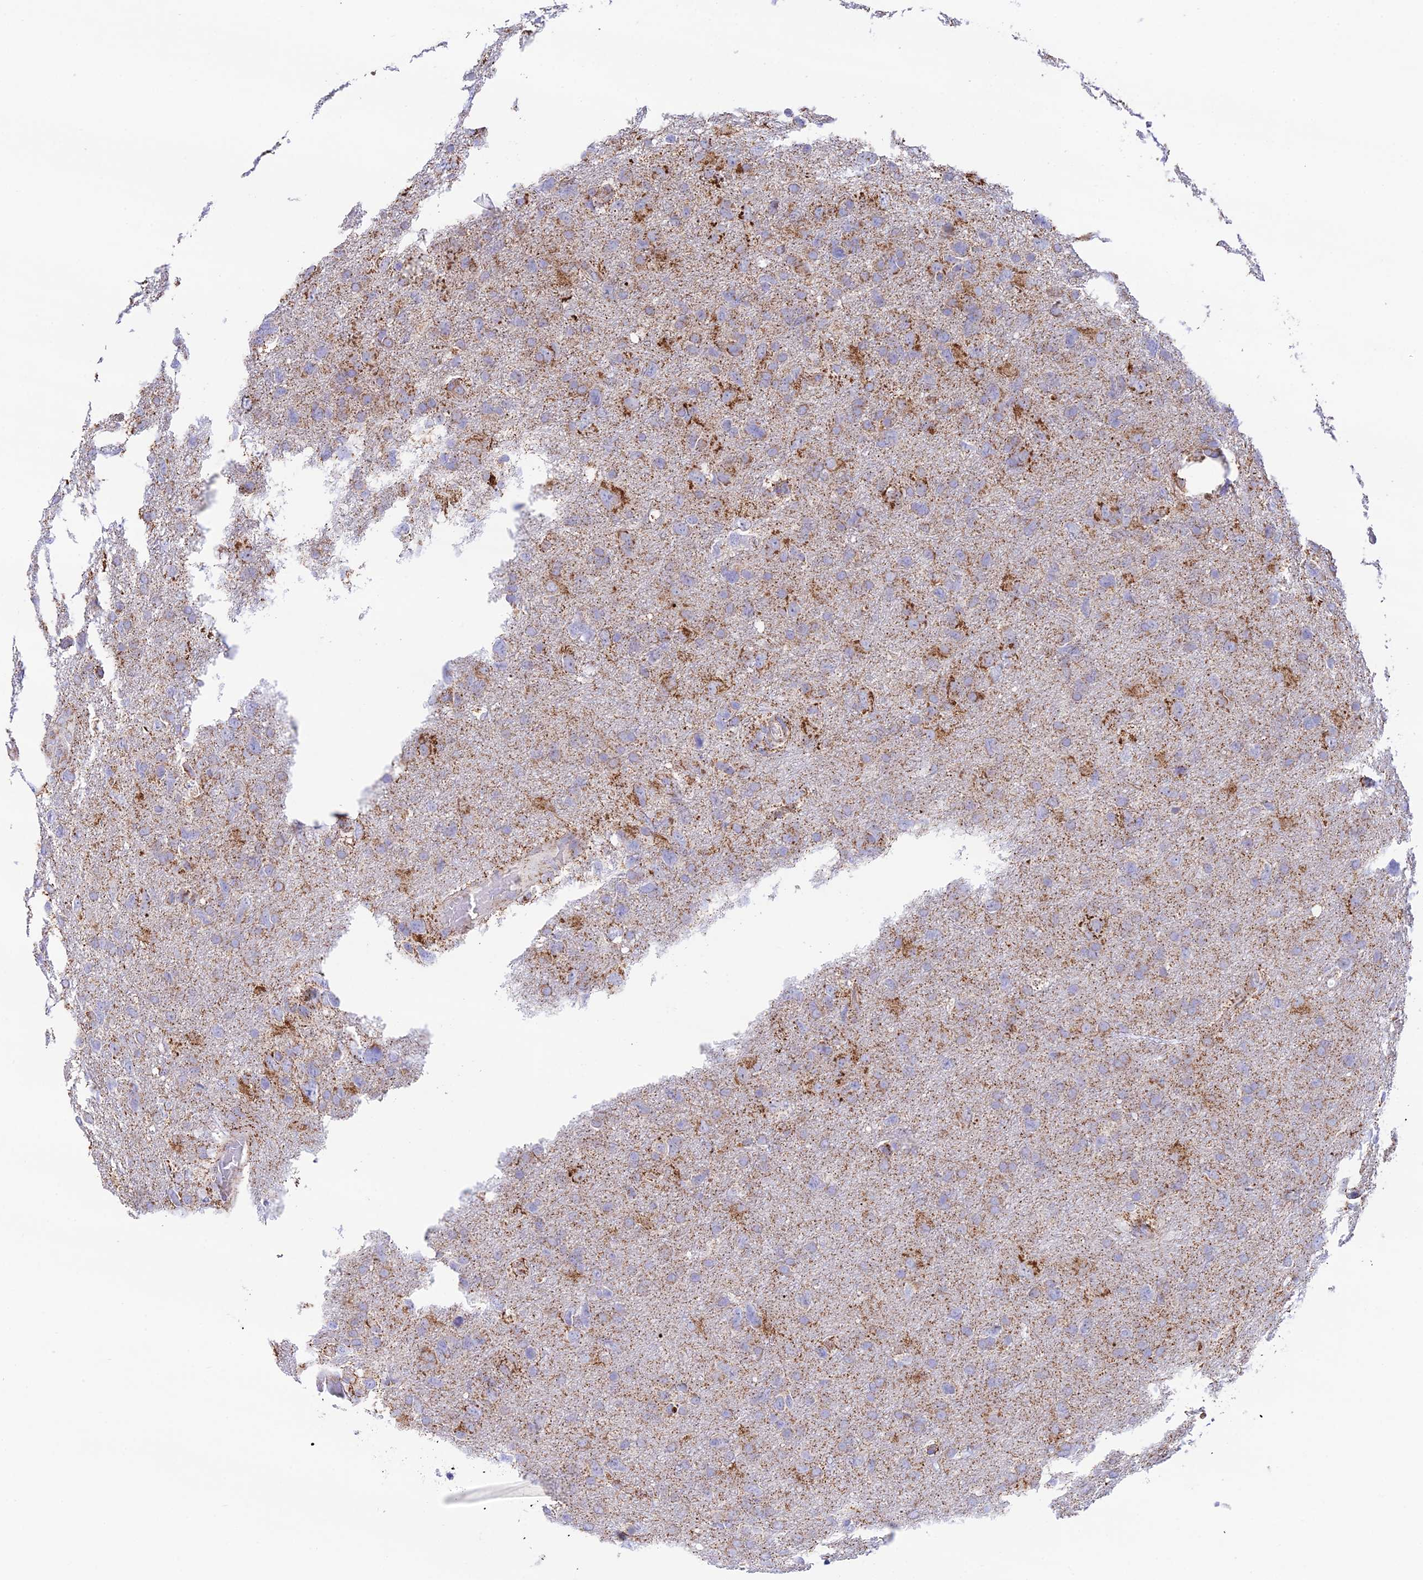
{"staining": {"intensity": "moderate", "quantity": "25%-75%", "location": "cytoplasmic/membranous"}, "tissue": "glioma", "cell_type": "Tumor cells", "image_type": "cancer", "snomed": [{"axis": "morphology", "description": "Glioma, malignant, High grade"}, {"axis": "topography", "description": "Brain"}], "caption": "Immunohistochemical staining of human glioma exhibits medium levels of moderate cytoplasmic/membranous staining in about 25%-75% of tumor cells.", "gene": "HSDL2", "patient": {"sex": "male", "age": 61}}